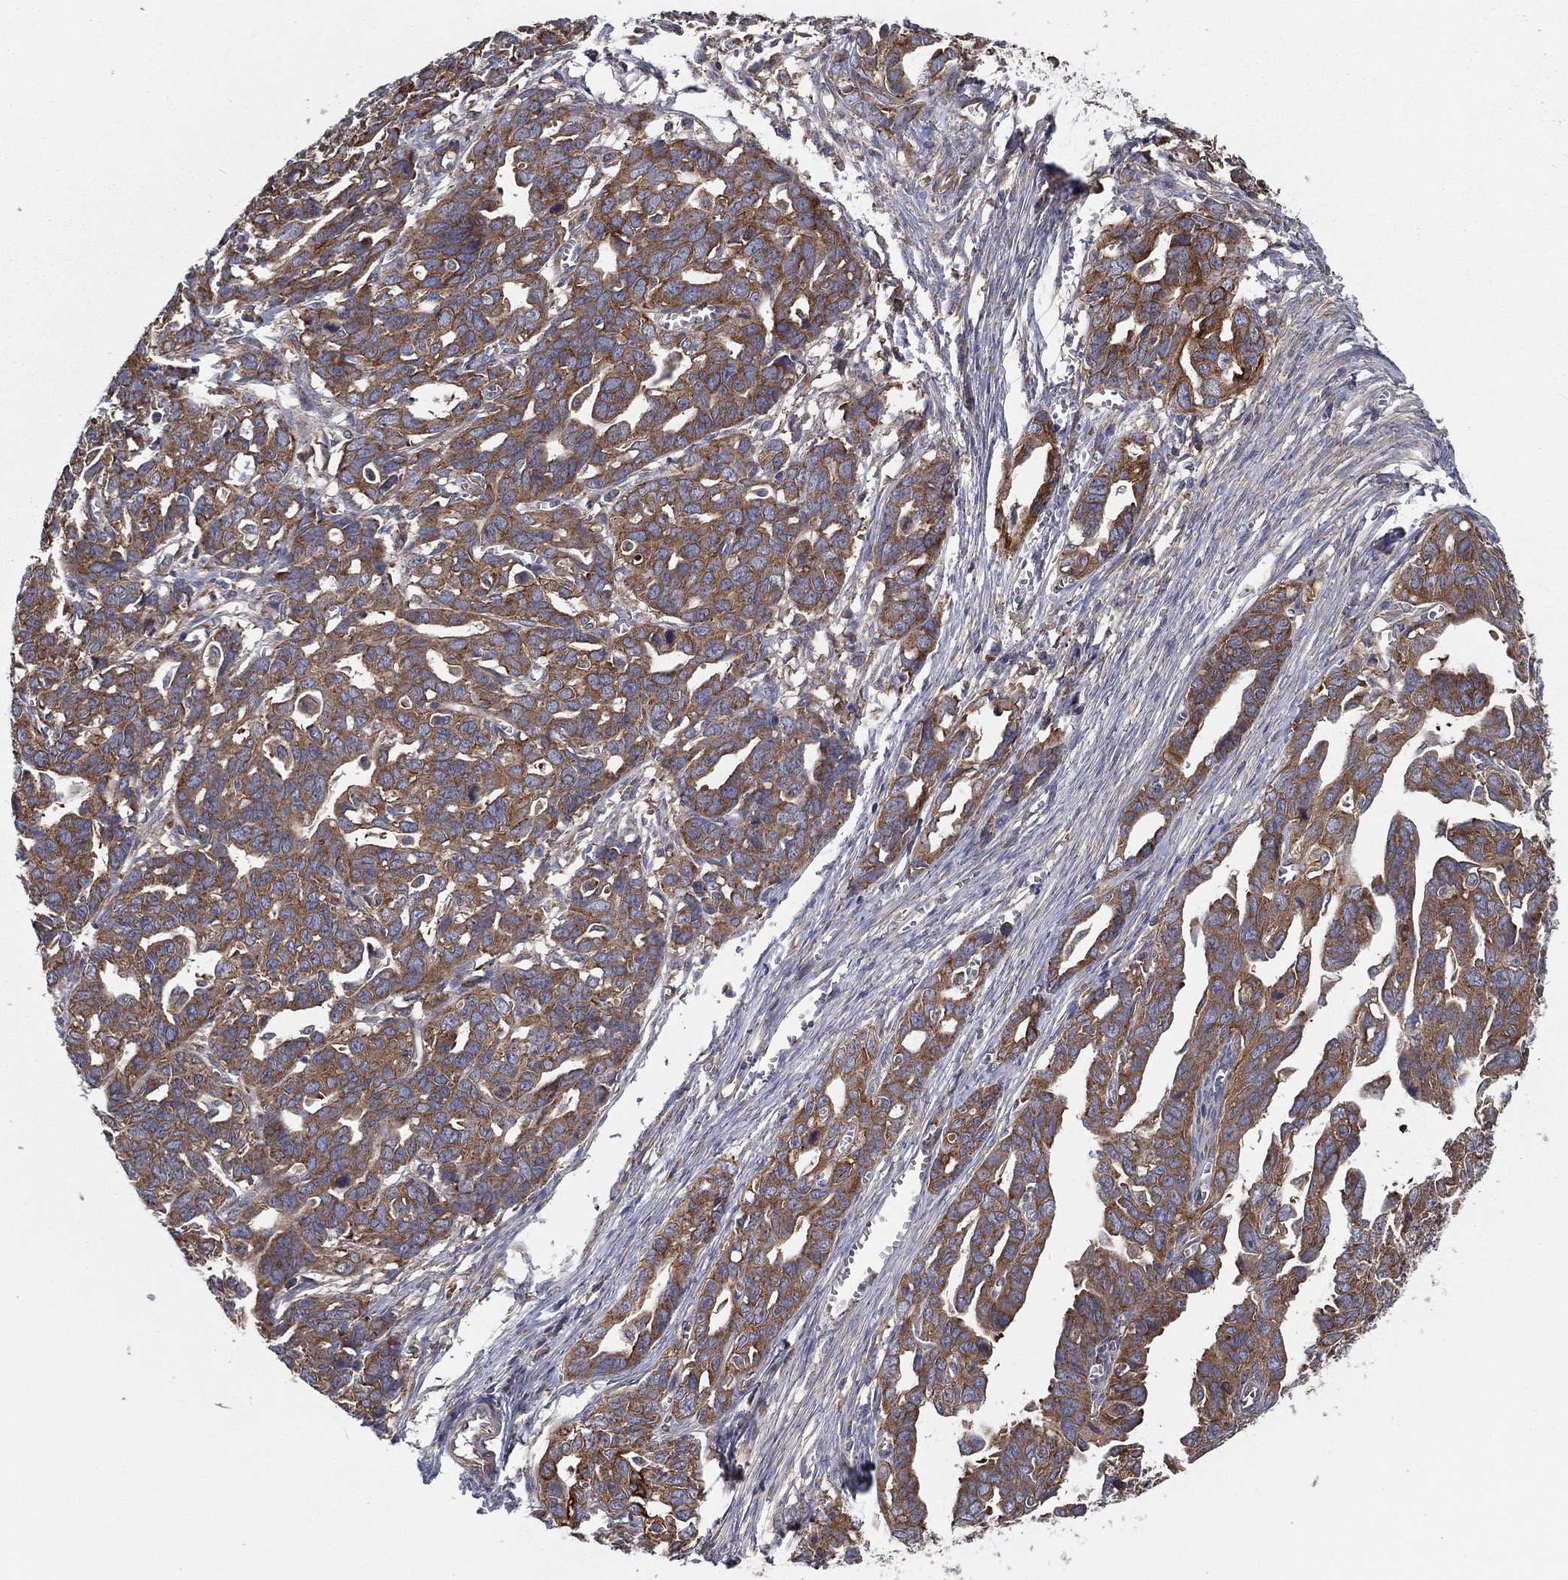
{"staining": {"intensity": "moderate", "quantity": ">75%", "location": "cytoplasmic/membranous"}, "tissue": "ovarian cancer", "cell_type": "Tumor cells", "image_type": "cancer", "snomed": [{"axis": "morphology", "description": "Cystadenocarcinoma, serous, NOS"}, {"axis": "topography", "description": "Ovary"}], "caption": "Protein analysis of ovarian cancer (serous cystadenocarcinoma) tissue shows moderate cytoplasmic/membranous staining in approximately >75% of tumor cells.", "gene": "EIF2B5", "patient": {"sex": "female", "age": 69}}